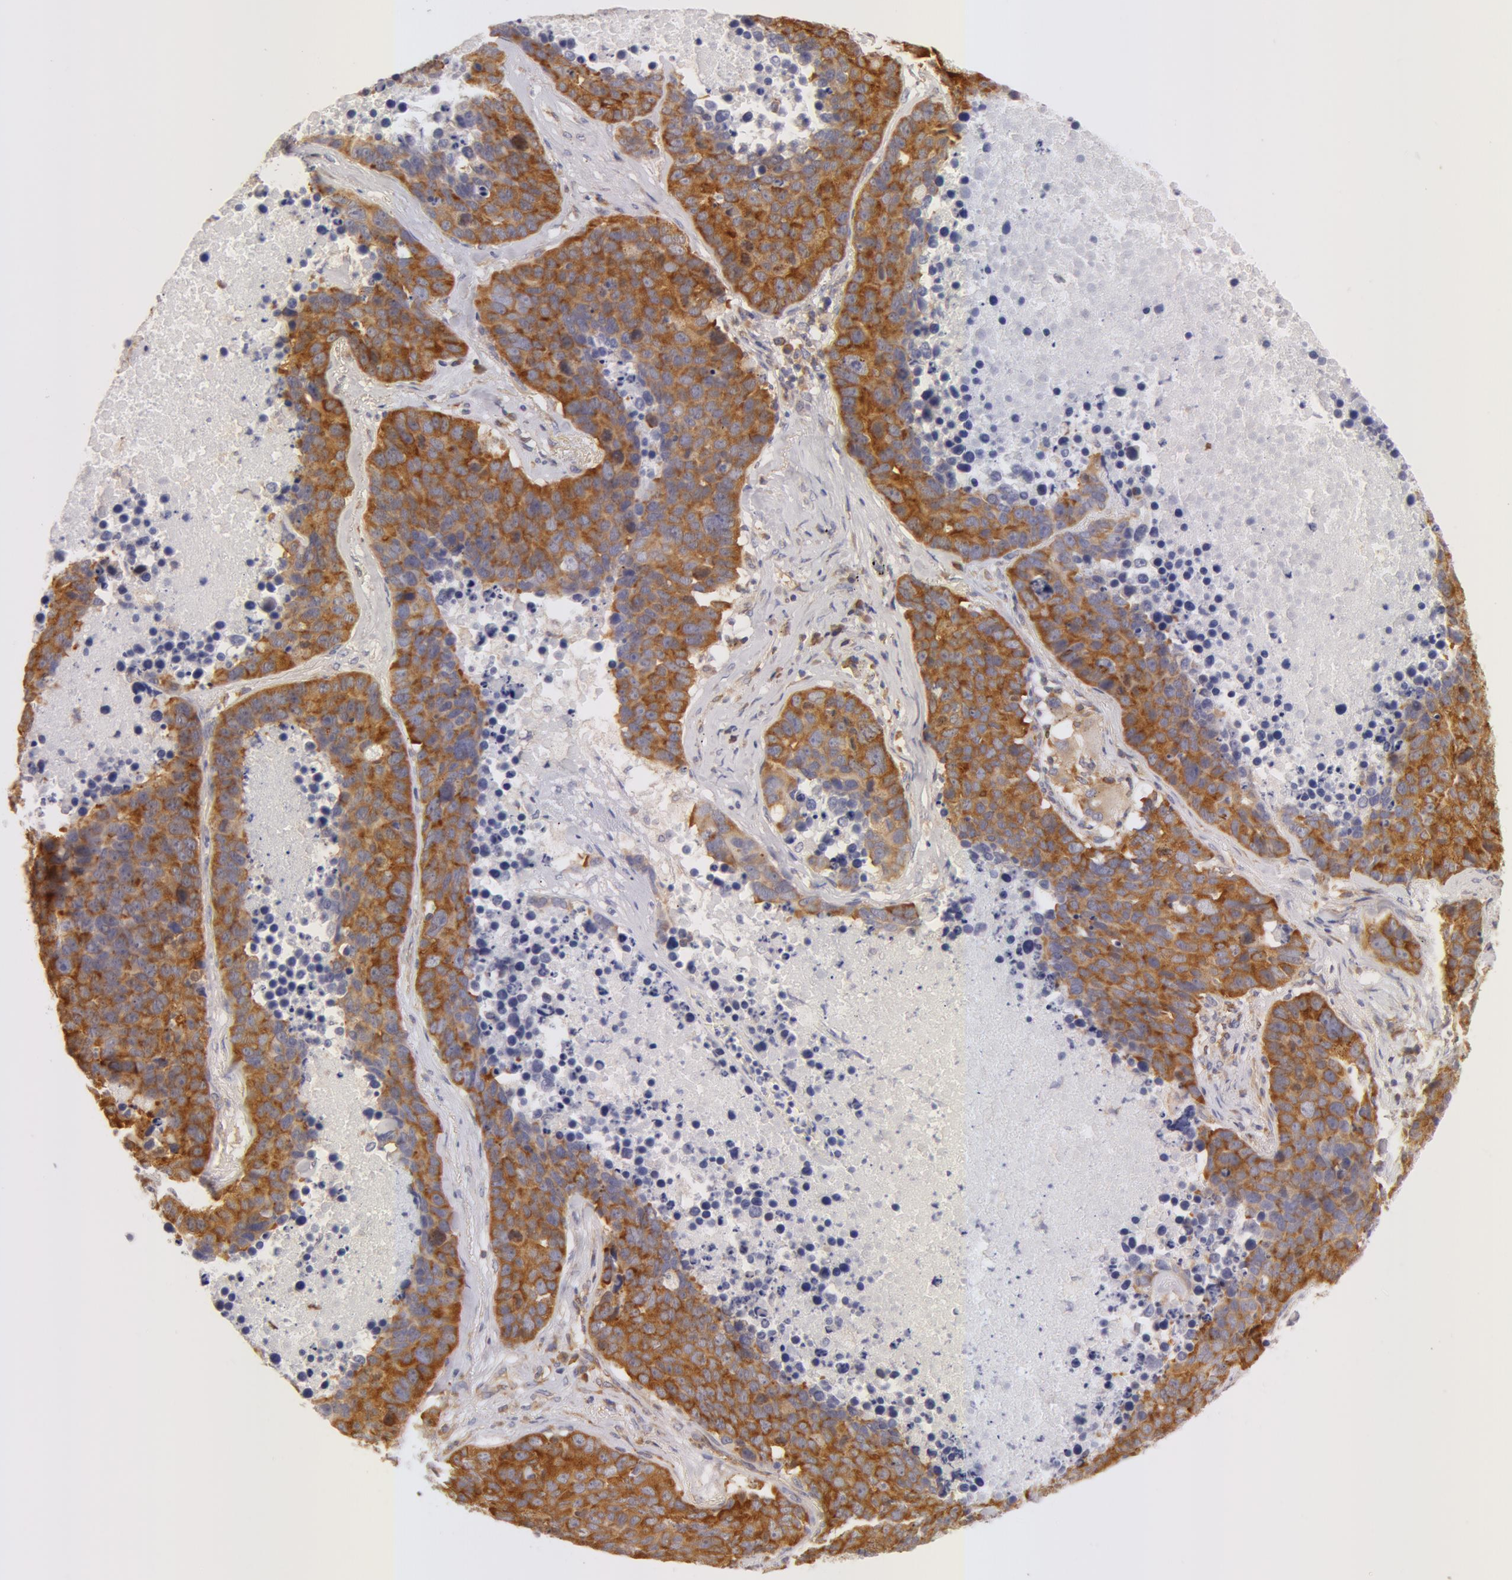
{"staining": {"intensity": "moderate", "quantity": ">75%", "location": "cytoplasmic/membranous"}, "tissue": "lung cancer", "cell_type": "Tumor cells", "image_type": "cancer", "snomed": [{"axis": "morphology", "description": "Carcinoid, malignant, NOS"}, {"axis": "topography", "description": "Lung"}], "caption": "IHC staining of lung cancer, which reveals medium levels of moderate cytoplasmic/membranous expression in approximately >75% of tumor cells indicating moderate cytoplasmic/membranous protein expression. The staining was performed using DAB (3,3'-diaminobenzidine) (brown) for protein detection and nuclei were counterstained in hematoxylin (blue).", "gene": "DDX3Y", "patient": {"sex": "male", "age": 60}}